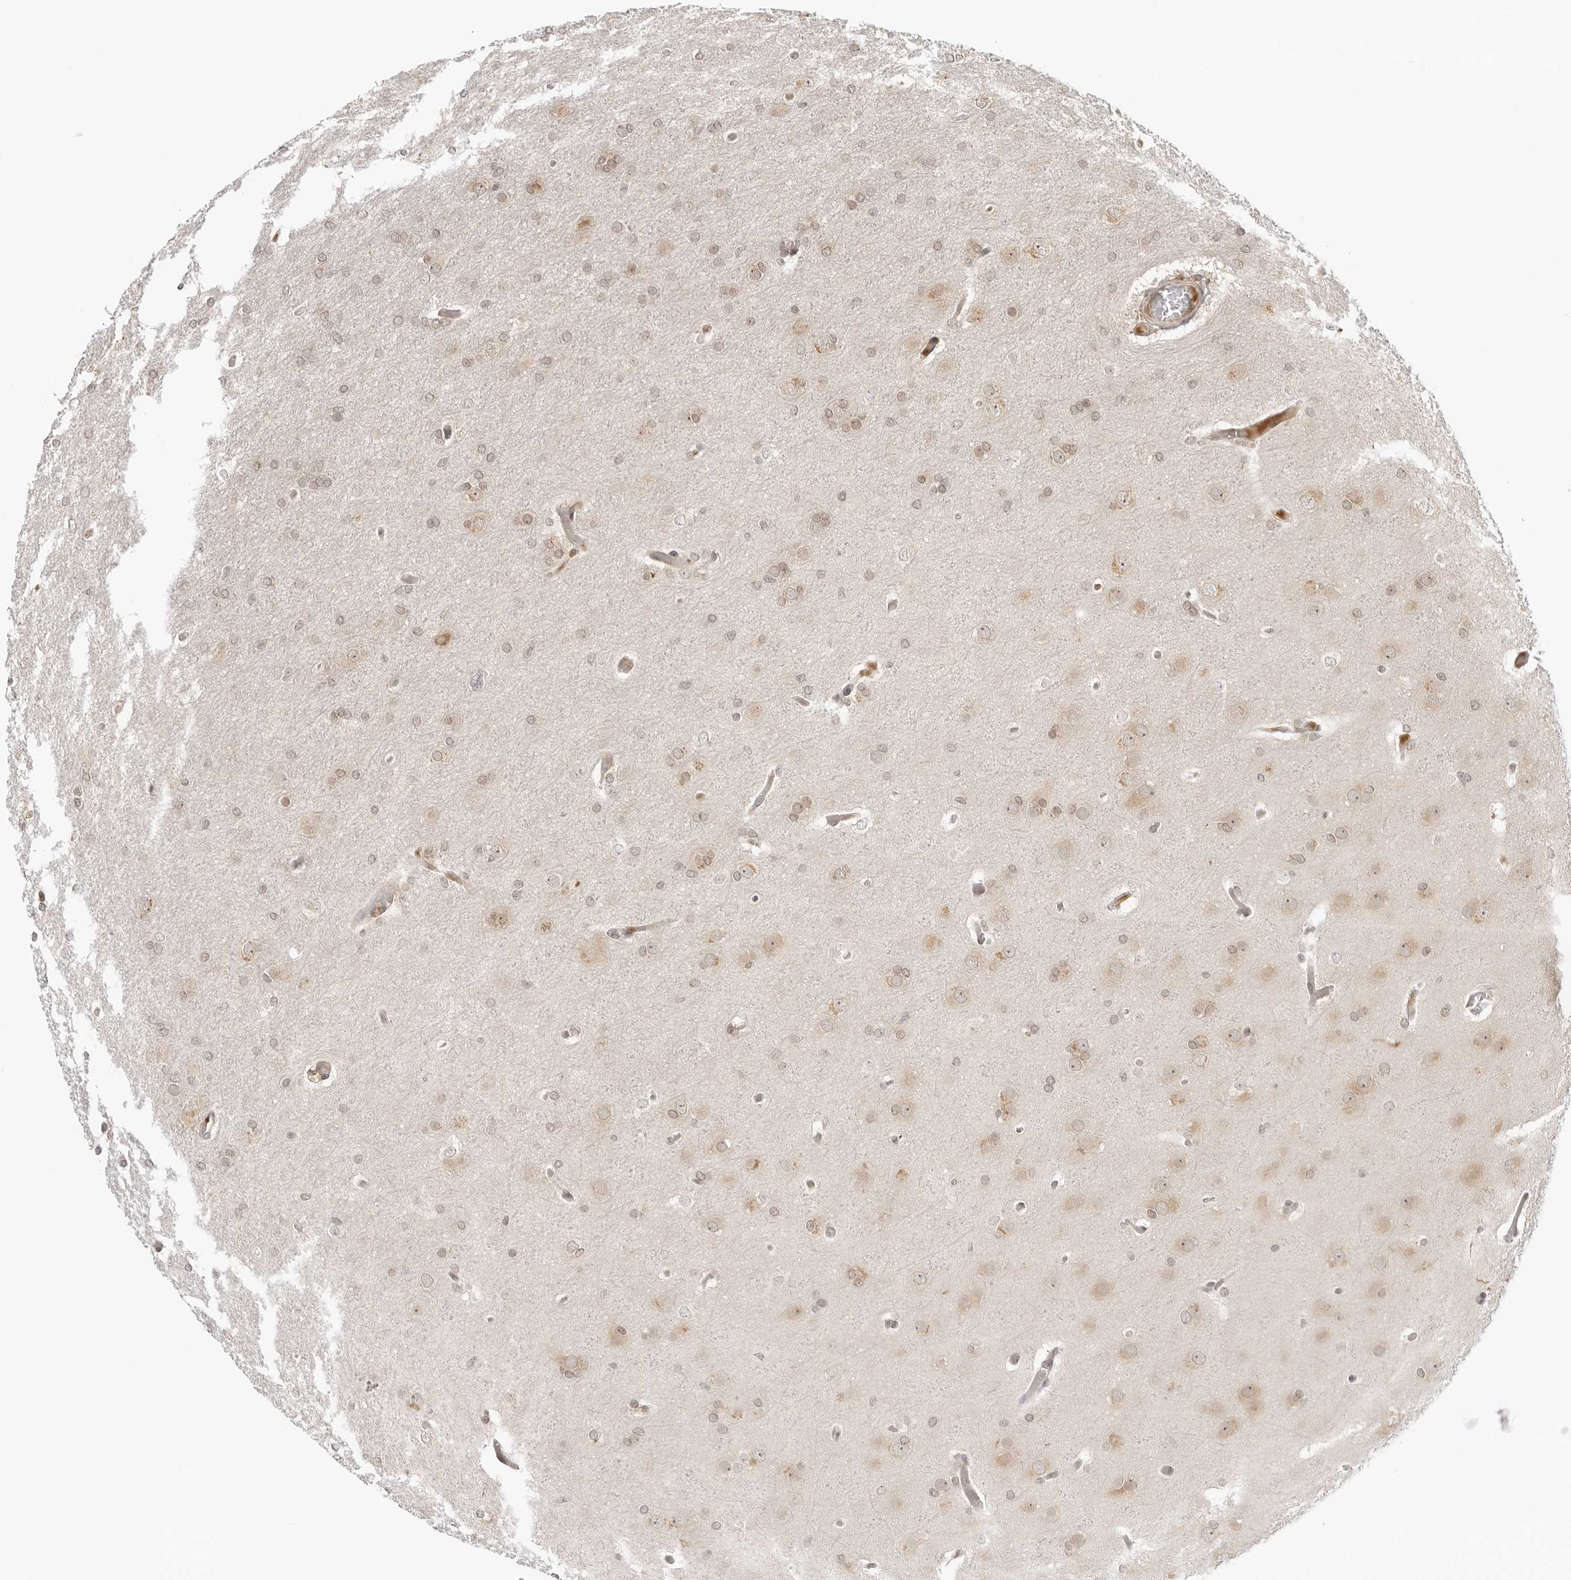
{"staining": {"intensity": "weak", "quantity": "25%-75%", "location": "cytoplasmic/membranous"}, "tissue": "glioma", "cell_type": "Tumor cells", "image_type": "cancer", "snomed": [{"axis": "morphology", "description": "Glioma, malignant, High grade"}, {"axis": "topography", "description": "Cerebral cortex"}], "caption": "Human malignant glioma (high-grade) stained with a brown dye demonstrates weak cytoplasmic/membranous positive staining in about 25%-75% of tumor cells.", "gene": "PRRC2C", "patient": {"sex": "female", "age": 36}}